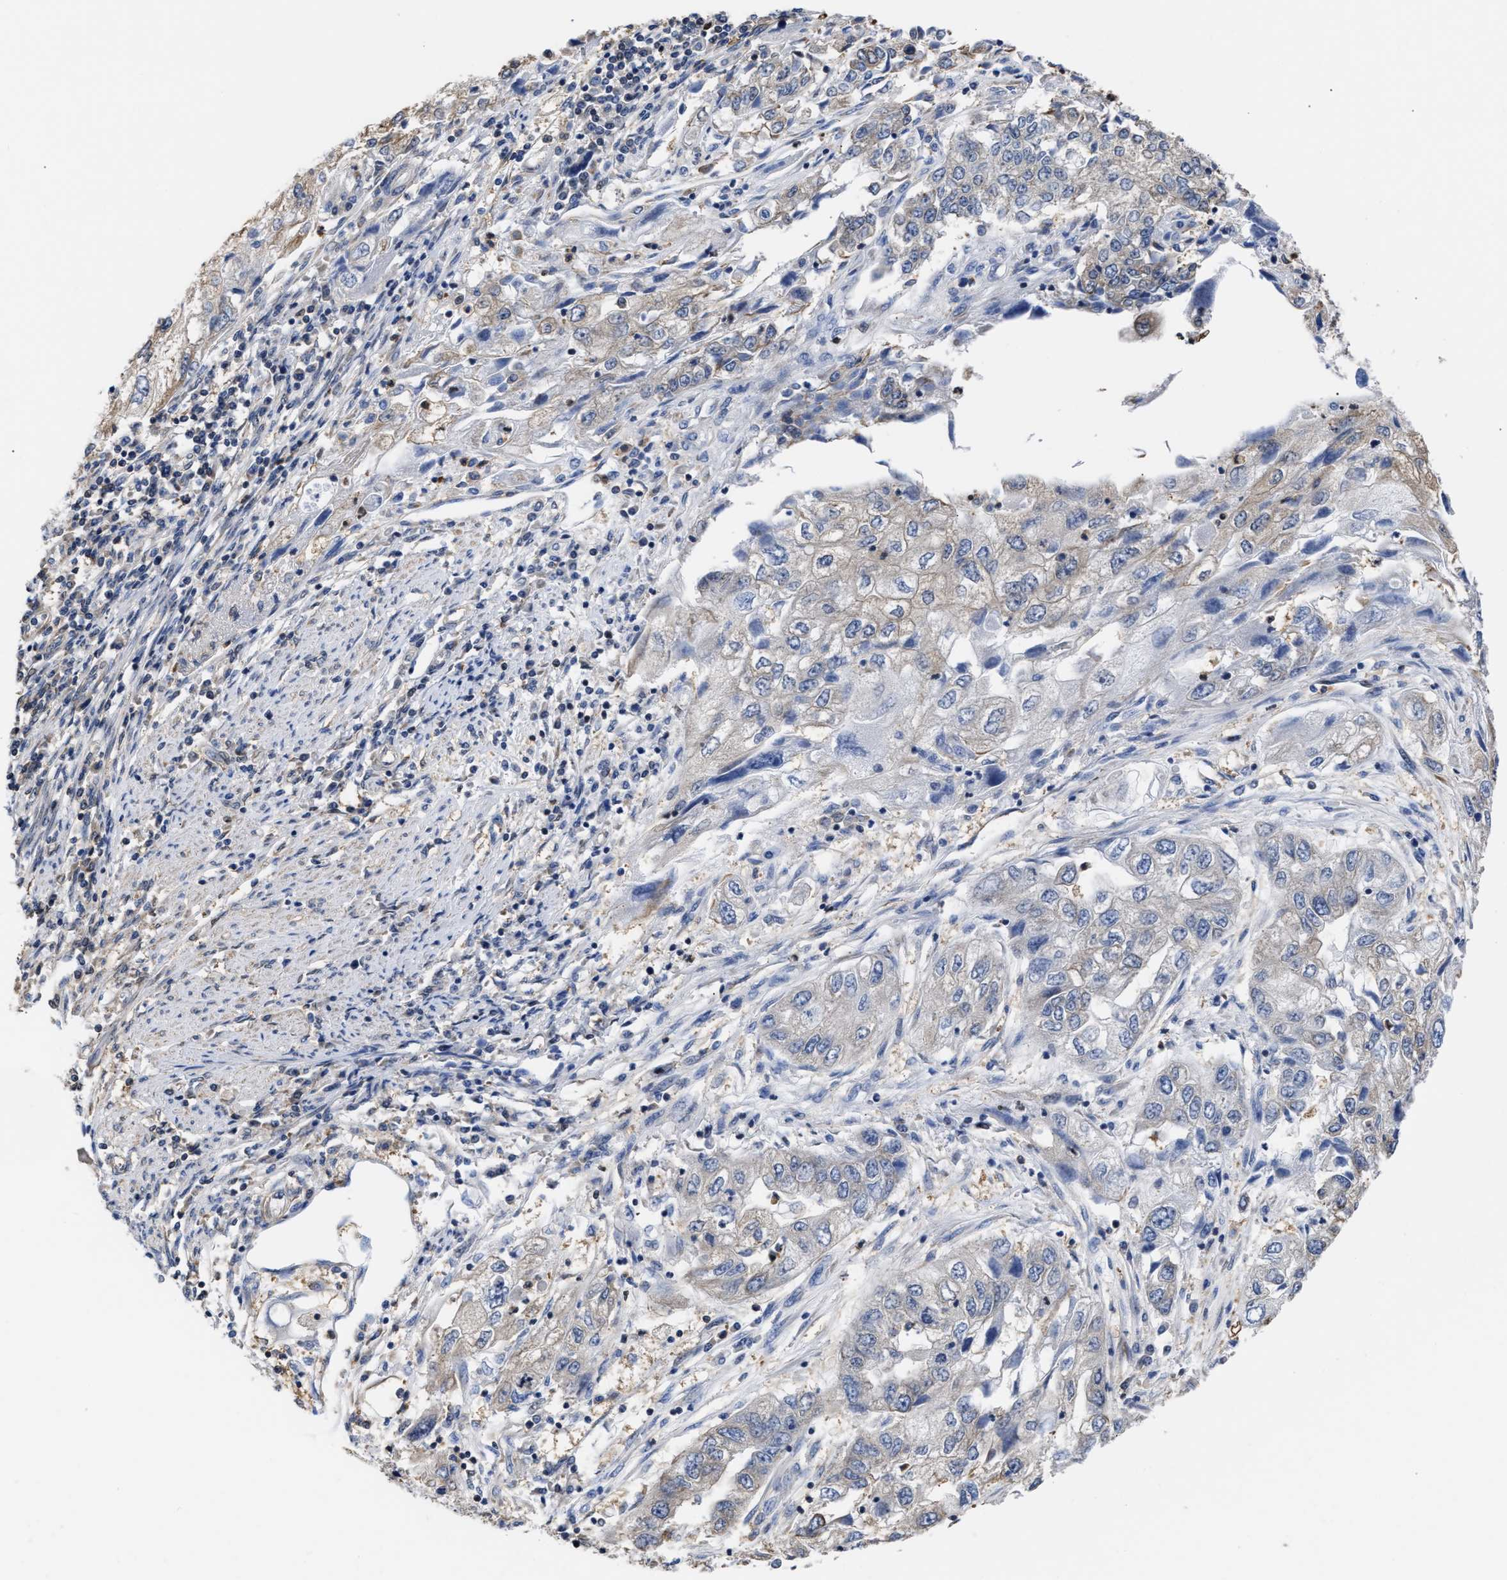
{"staining": {"intensity": "weak", "quantity": "<25%", "location": "cytoplasmic/membranous"}, "tissue": "endometrial cancer", "cell_type": "Tumor cells", "image_type": "cancer", "snomed": [{"axis": "morphology", "description": "Adenocarcinoma, NOS"}, {"axis": "topography", "description": "Endometrium"}], "caption": "Tumor cells show no significant expression in adenocarcinoma (endometrial). (DAB (3,3'-diaminobenzidine) immunohistochemistry (IHC) visualized using brightfield microscopy, high magnification).", "gene": "KLHDC1", "patient": {"sex": "female", "age": 49}}